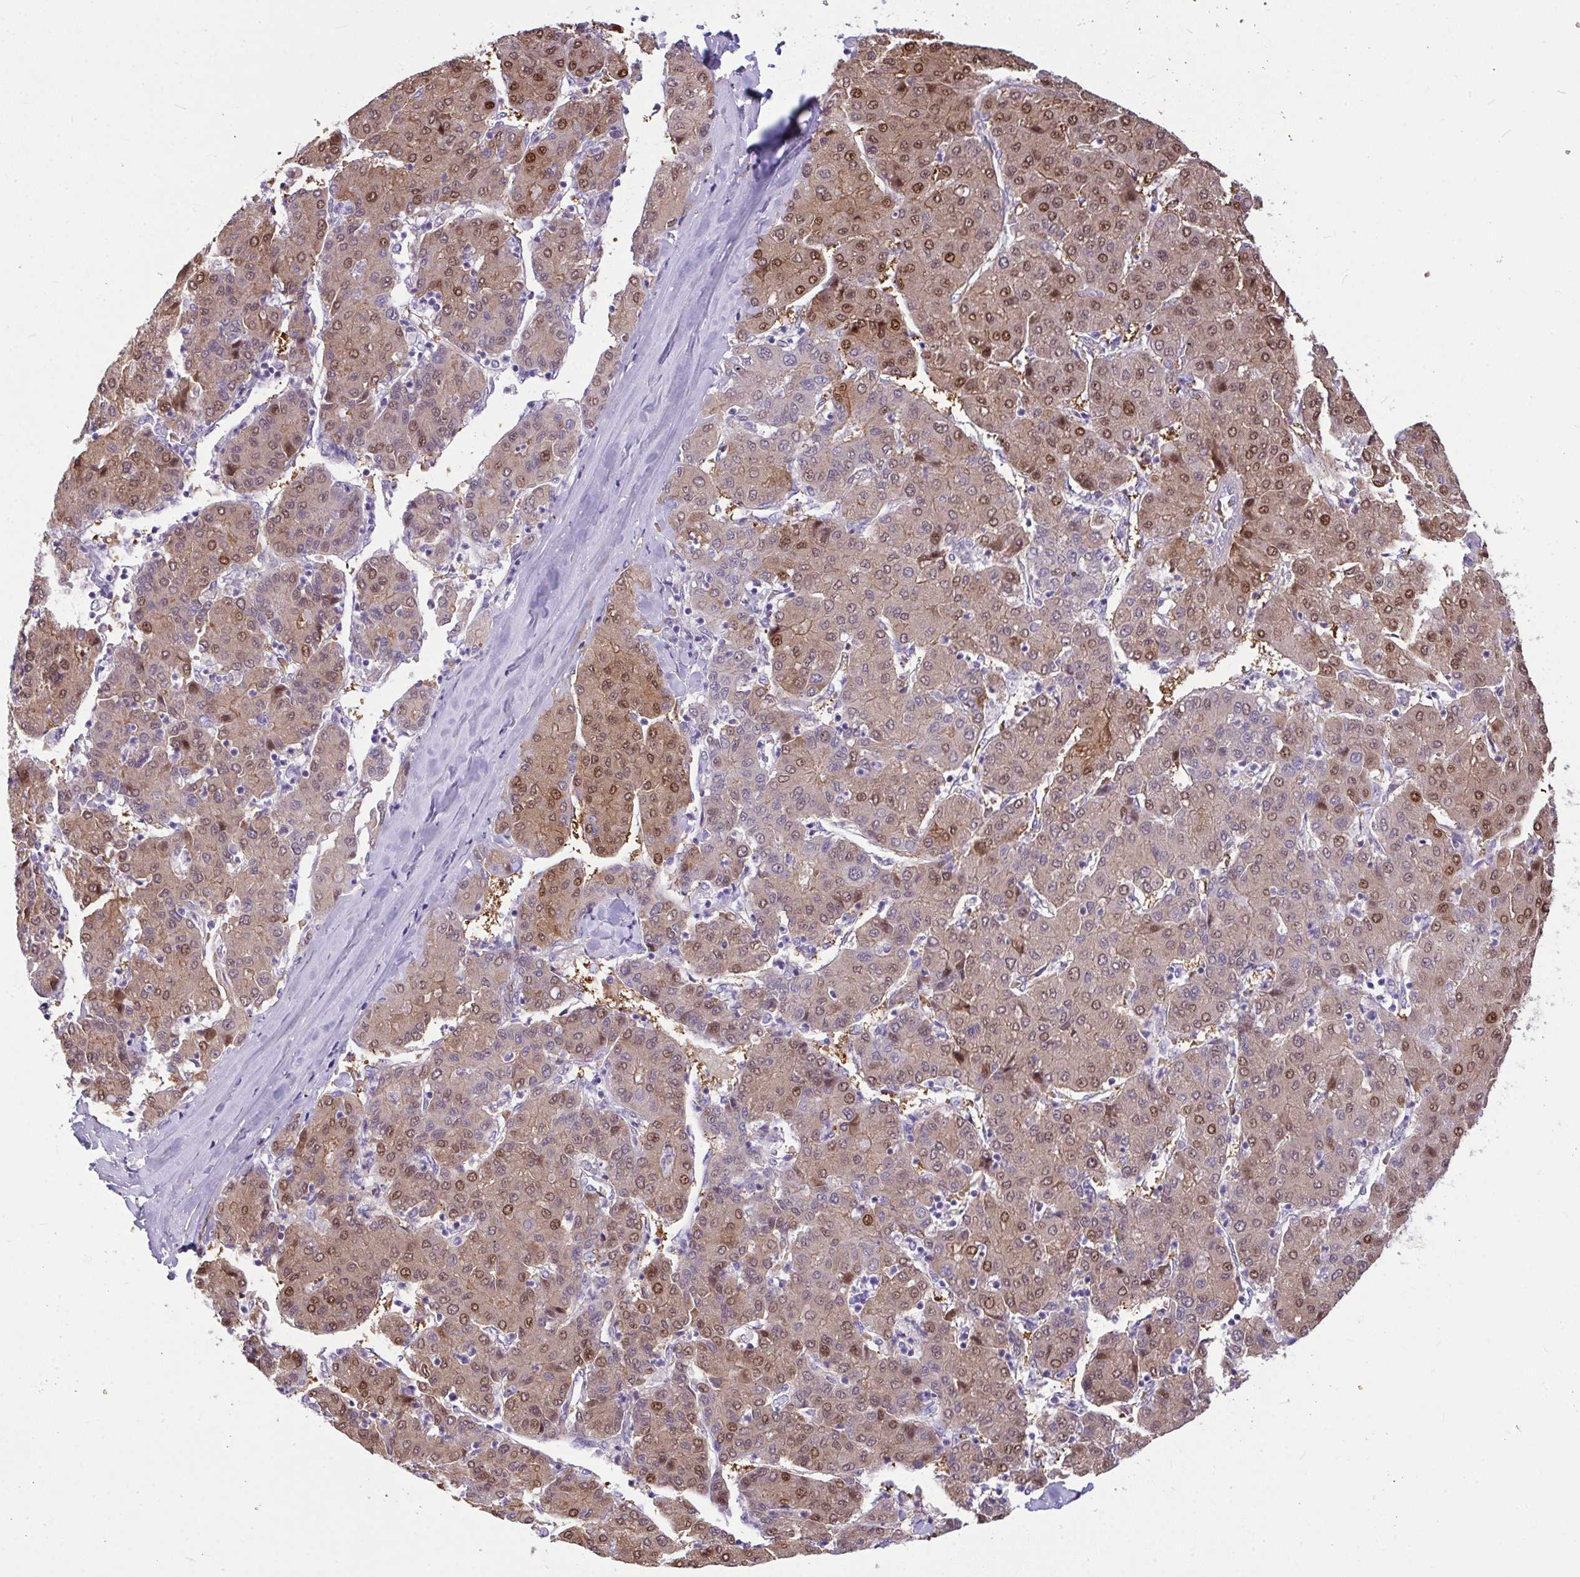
{"staining": {"intensity": "moderate", "quantity": ">75%", "location": "cytoplasmic/membranous,nuclear"}, "tissue": "liver cancer", "cell_type": "Tumor cells", "image_type": "cancer", "snomed": [{"axis": "morphology", "description": "Carcinoma, Hepatocellular, NOS"}, {"axis": "topography", "description": "Liver"}], "caption": "Protein expression analysis of liver cancer demonstrates moderate cytoplasmic/membranous and nuclear expression in approximately >75% of tumor cells.", "gene": "MOCS1", "patient": {"sex": "male", "age": 65}}